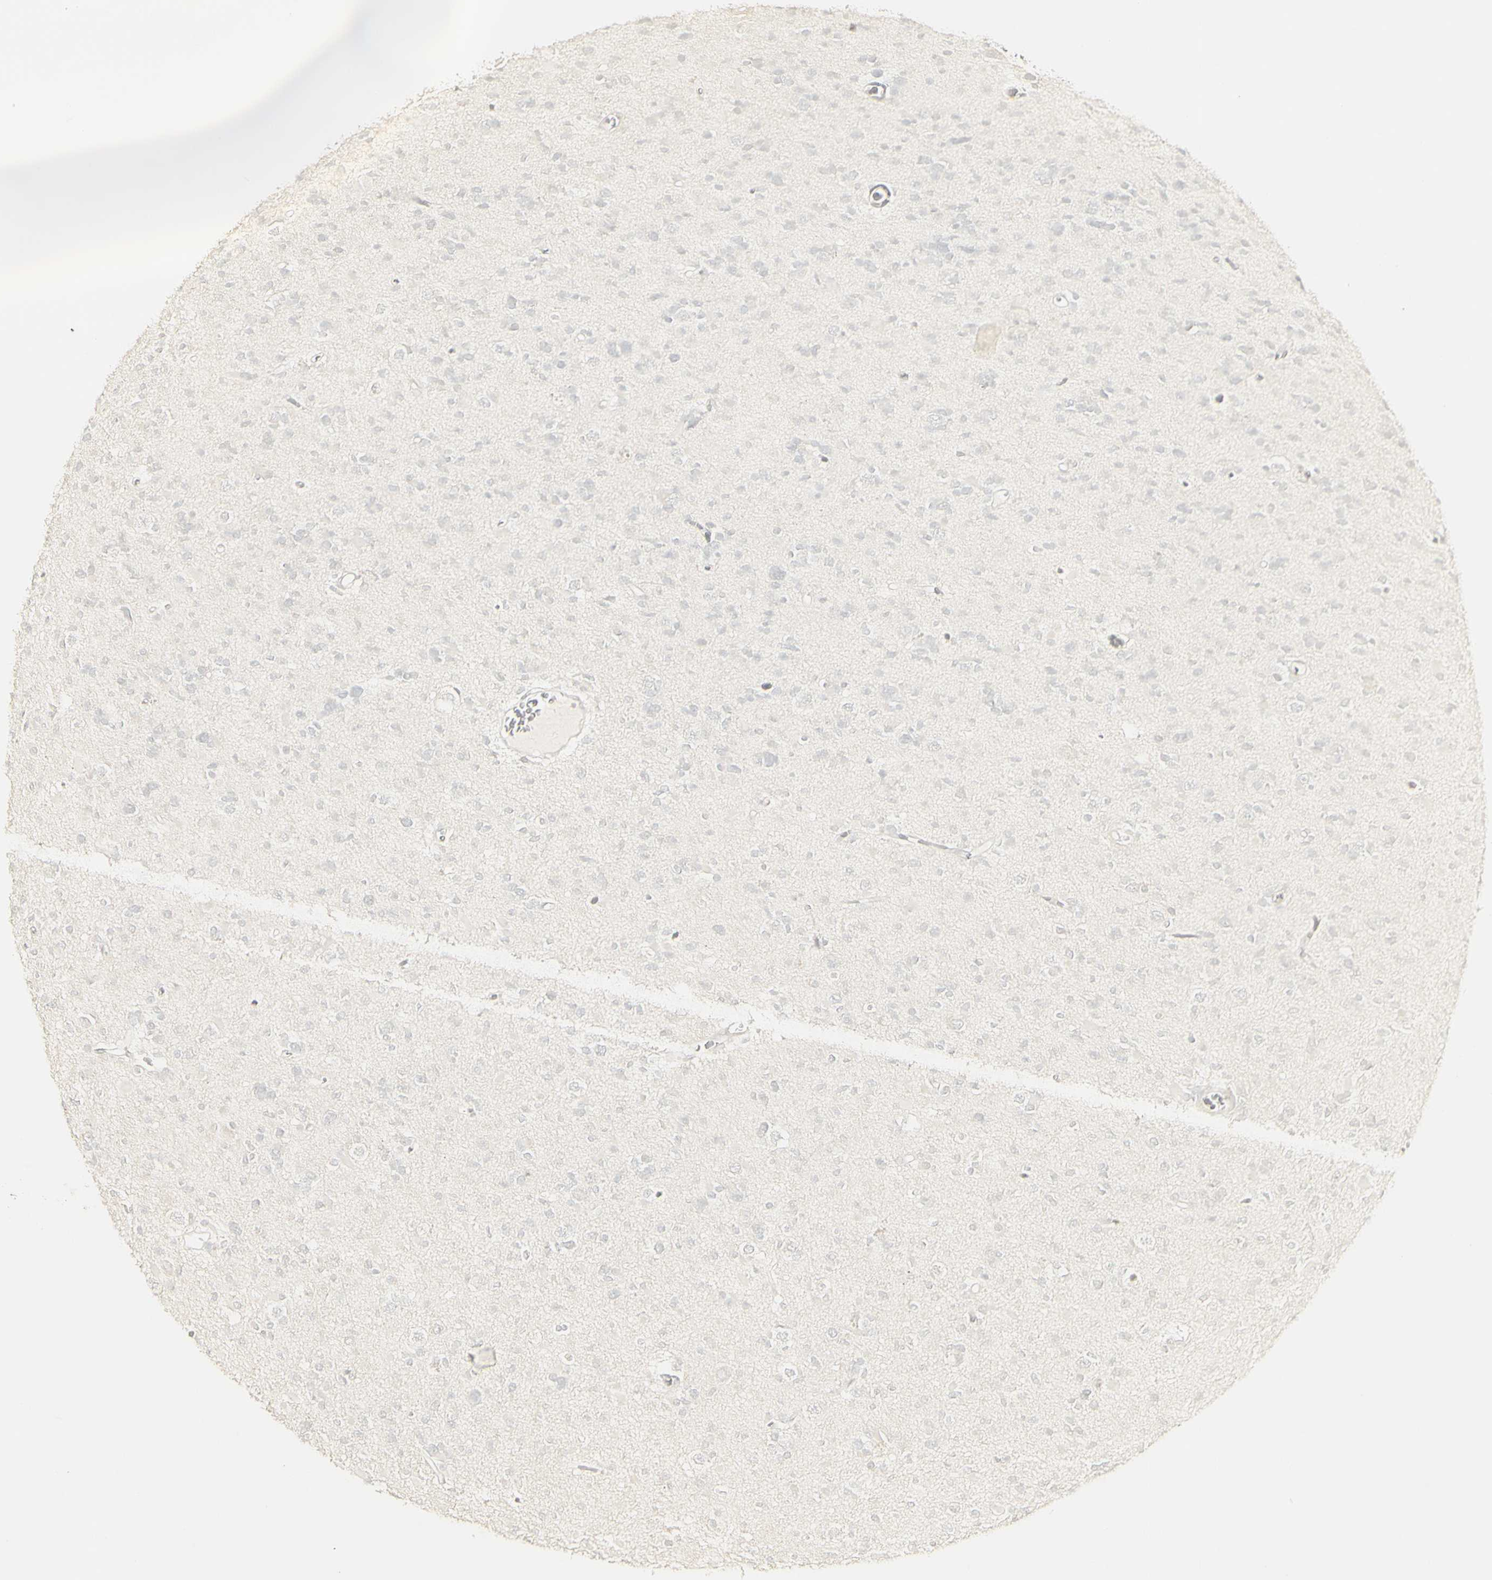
{"staining": {"intensity": "negative", "quantity": "none", "location": "none"}, "tissue": "glioma", "cell_type": "Tumor cells", "image_type": "cancer", "snomed": [{"axis": "morphology", "description": "Glioma, malignant, Low grade"}, {"axis": "topography", "description": "Brain"}], "caption": "Photomicrograph shows no significant protein positivity in tumor cells of glioma.", "gene": "DSC2", "patient": {"sex": "female", "age": 22}}